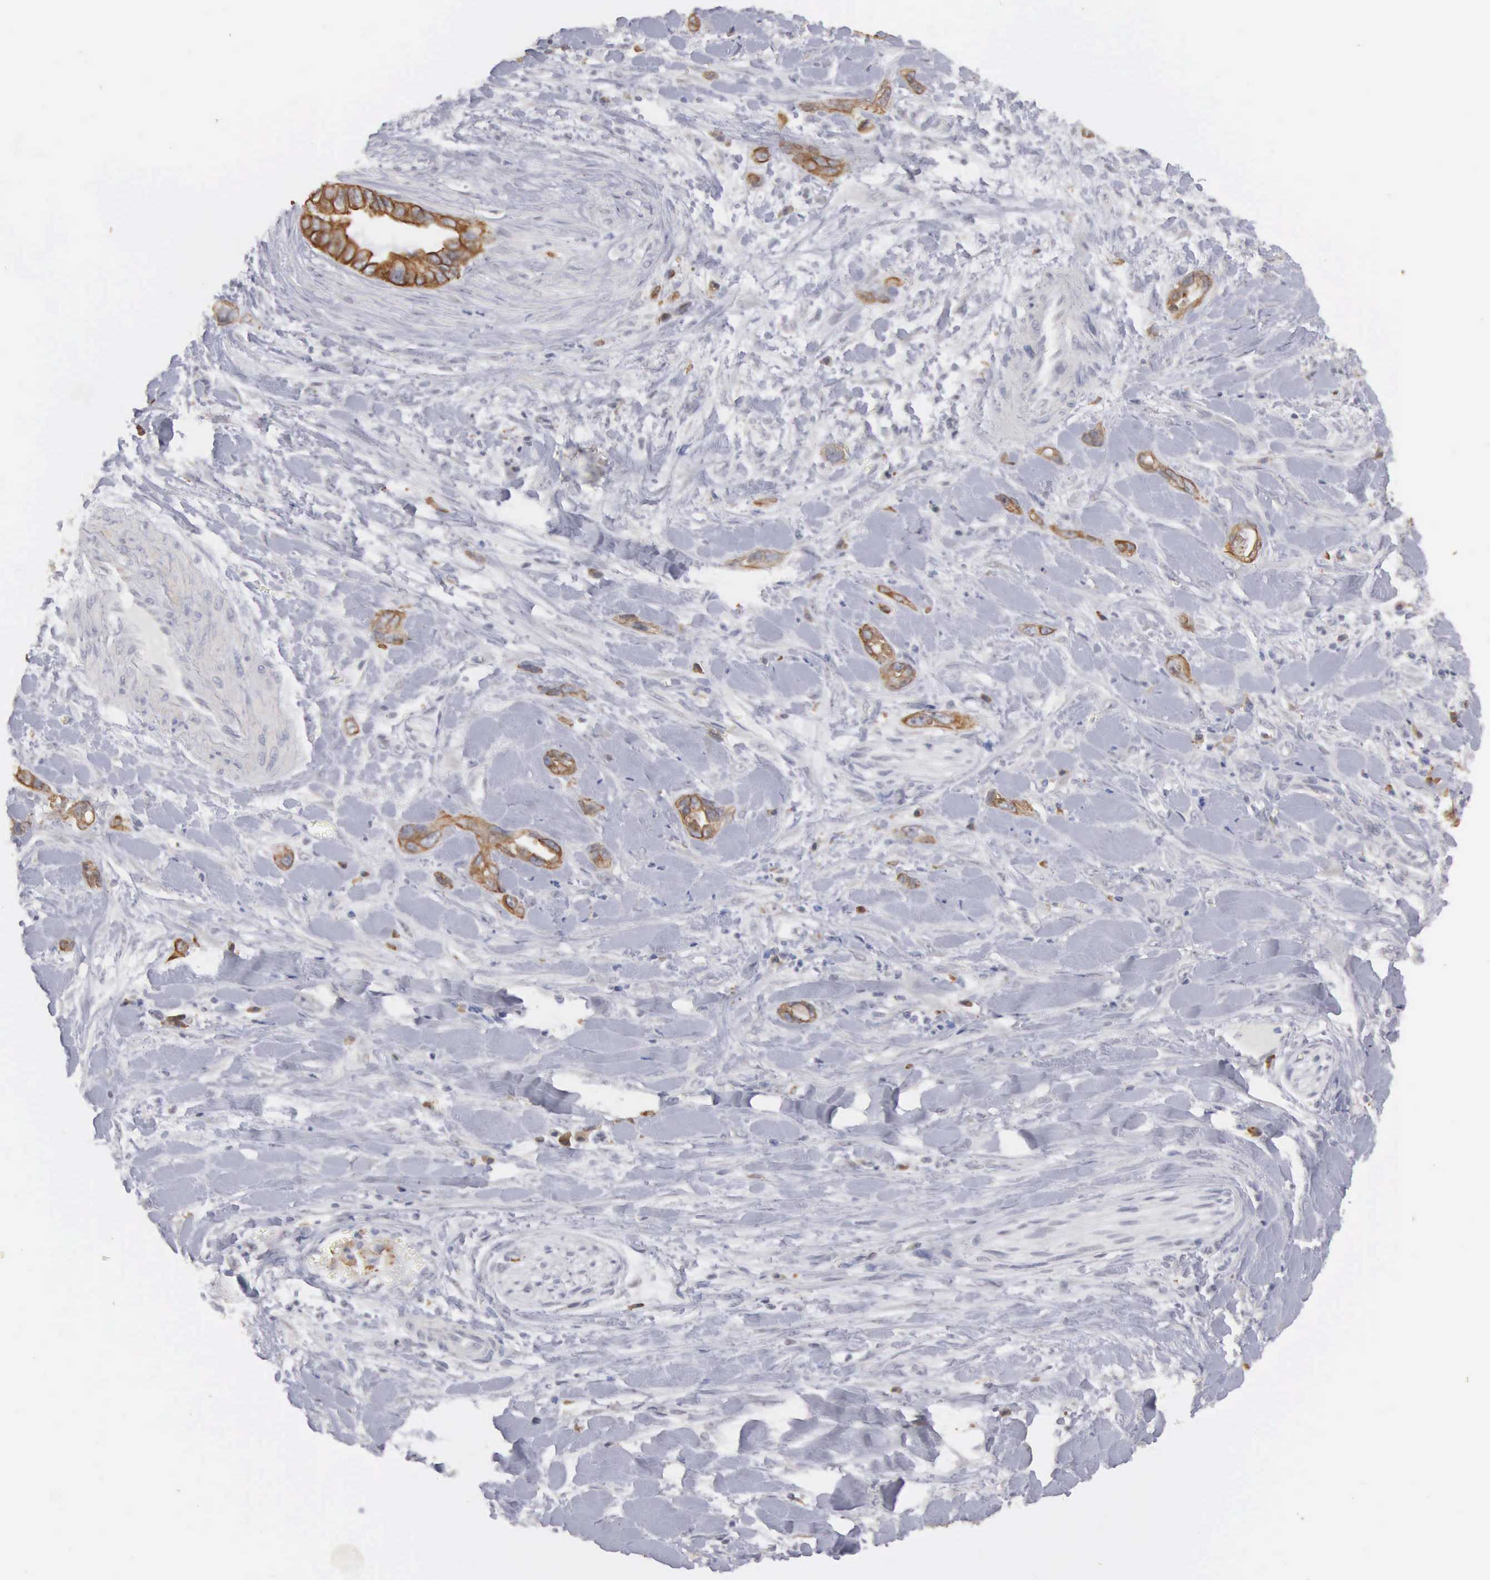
{"staining": {"intensity": "moderate", "quantity": "25%-75%", "location": "cytoplasmic/membranous"}, "tissue": "pancreatic cancer", "cell_type": "Tumor cells", "image_type": "cancer", "snomed": [{"axis": "morphology", "description": "Adenocarcinoma, NOS"}, {"axis": "topography", "description": "Pancreas"}], "caption": "Immunohistochemistry (IHC) of human adenocarcinoma (pancreatic) shows medium levels of moderate cytoplasmic/membranous positivity in approximately 25%-75% of tumor cells.", "gene": "WDR89", "patient": {"sex": "male", "age": 69}}